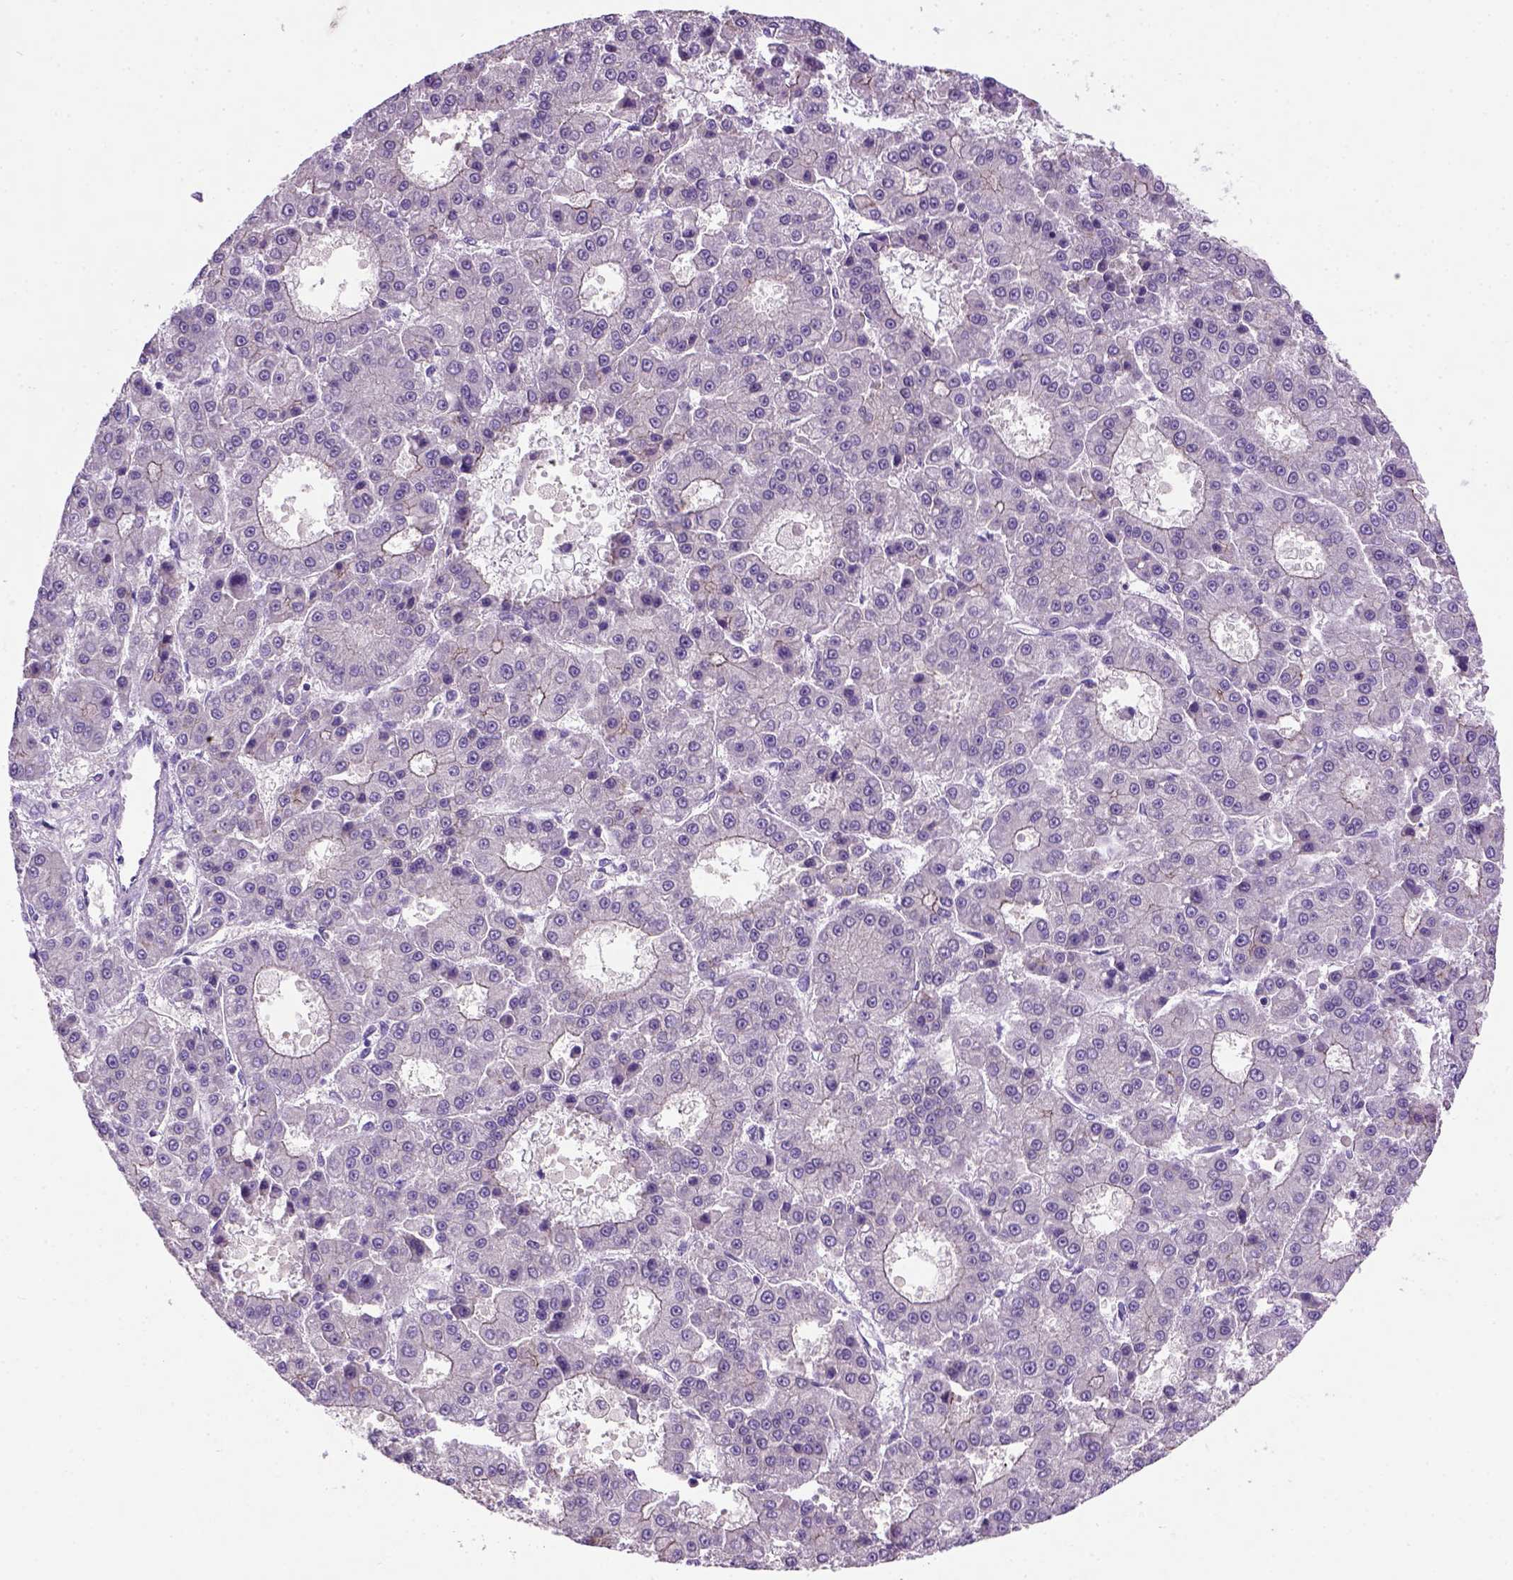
{"staining": {"intensity": "negative", "quantity": "none", "location": "none"}, "tissue": "liver cancer", "cell_type": "Tumor cells", "image_type": "cancer", "snomed": [{"axis": "morphology", "description": "Carcinoma, Hepatocellular, NOS"}, {"axis": "topography", "description": "Liver"}], "caption": "This histopathology image is of liver cancer (hepatocellular carcinoma) stained with IHC to label a protein in brown with the nuclei are counter-stained blue. There is no expression in tumor cells. (DAB IHC, high magnification).", "gene": "CDH1", "patient": {"sex": "male", "age": 70}}